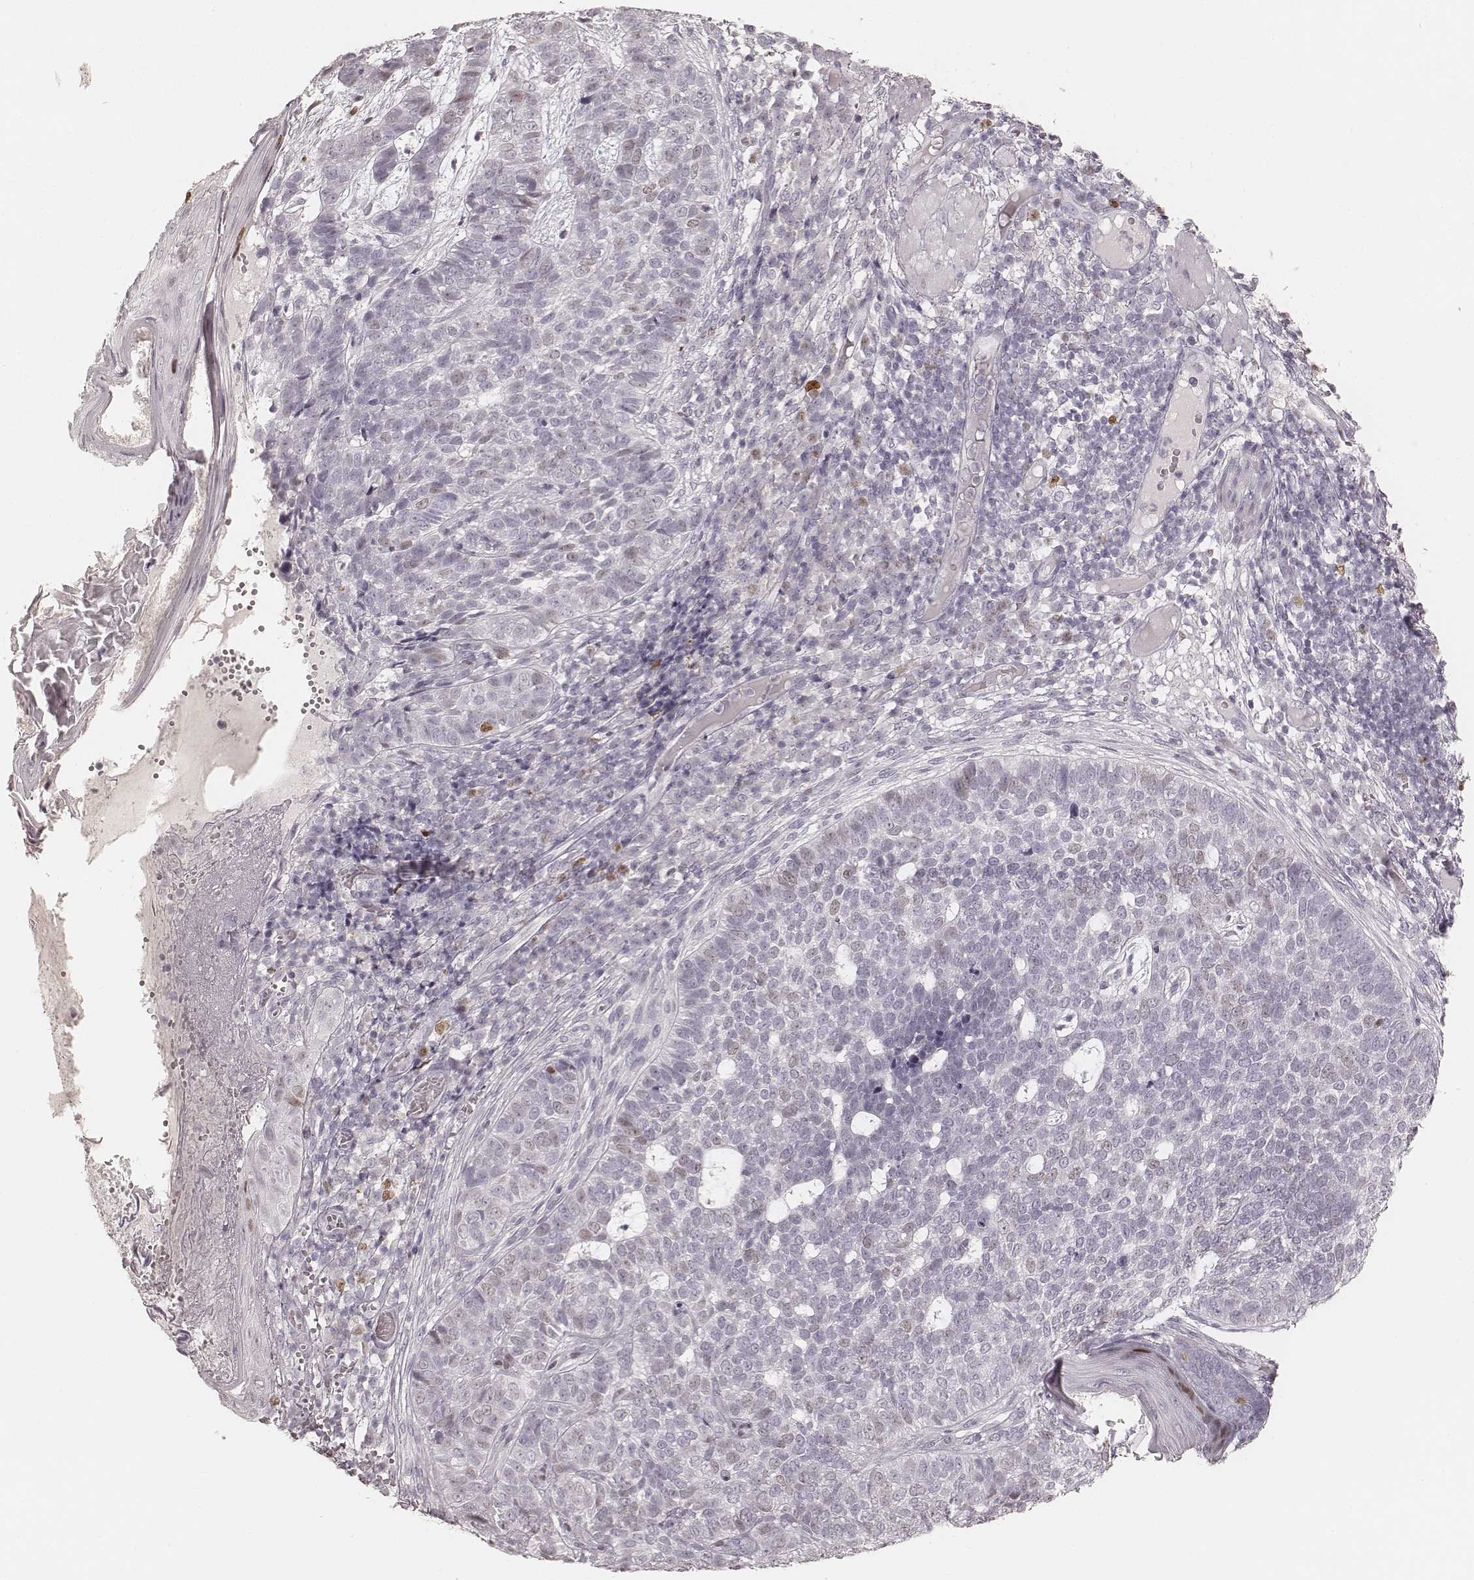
{"staining": {"intensity": "negative", "quantity": "none", "location": "none"}, "tissue": "skin cancer", "cell_type": "Tumor cells", "image_type": "cancer", "snomed": [{"axis": "morphology", "description": "Basal cell carcinoma"}, {"axis": "topography", "description": "Skin"}], "caption": "A histopathology image of human basal cell carcinoma (skin) is negative for staining in tumor cells. (DAB immunohistochemistry (IHC), high magnification).", "gene": "TEX37", "patient": {"sex": "female", "age": 69}}